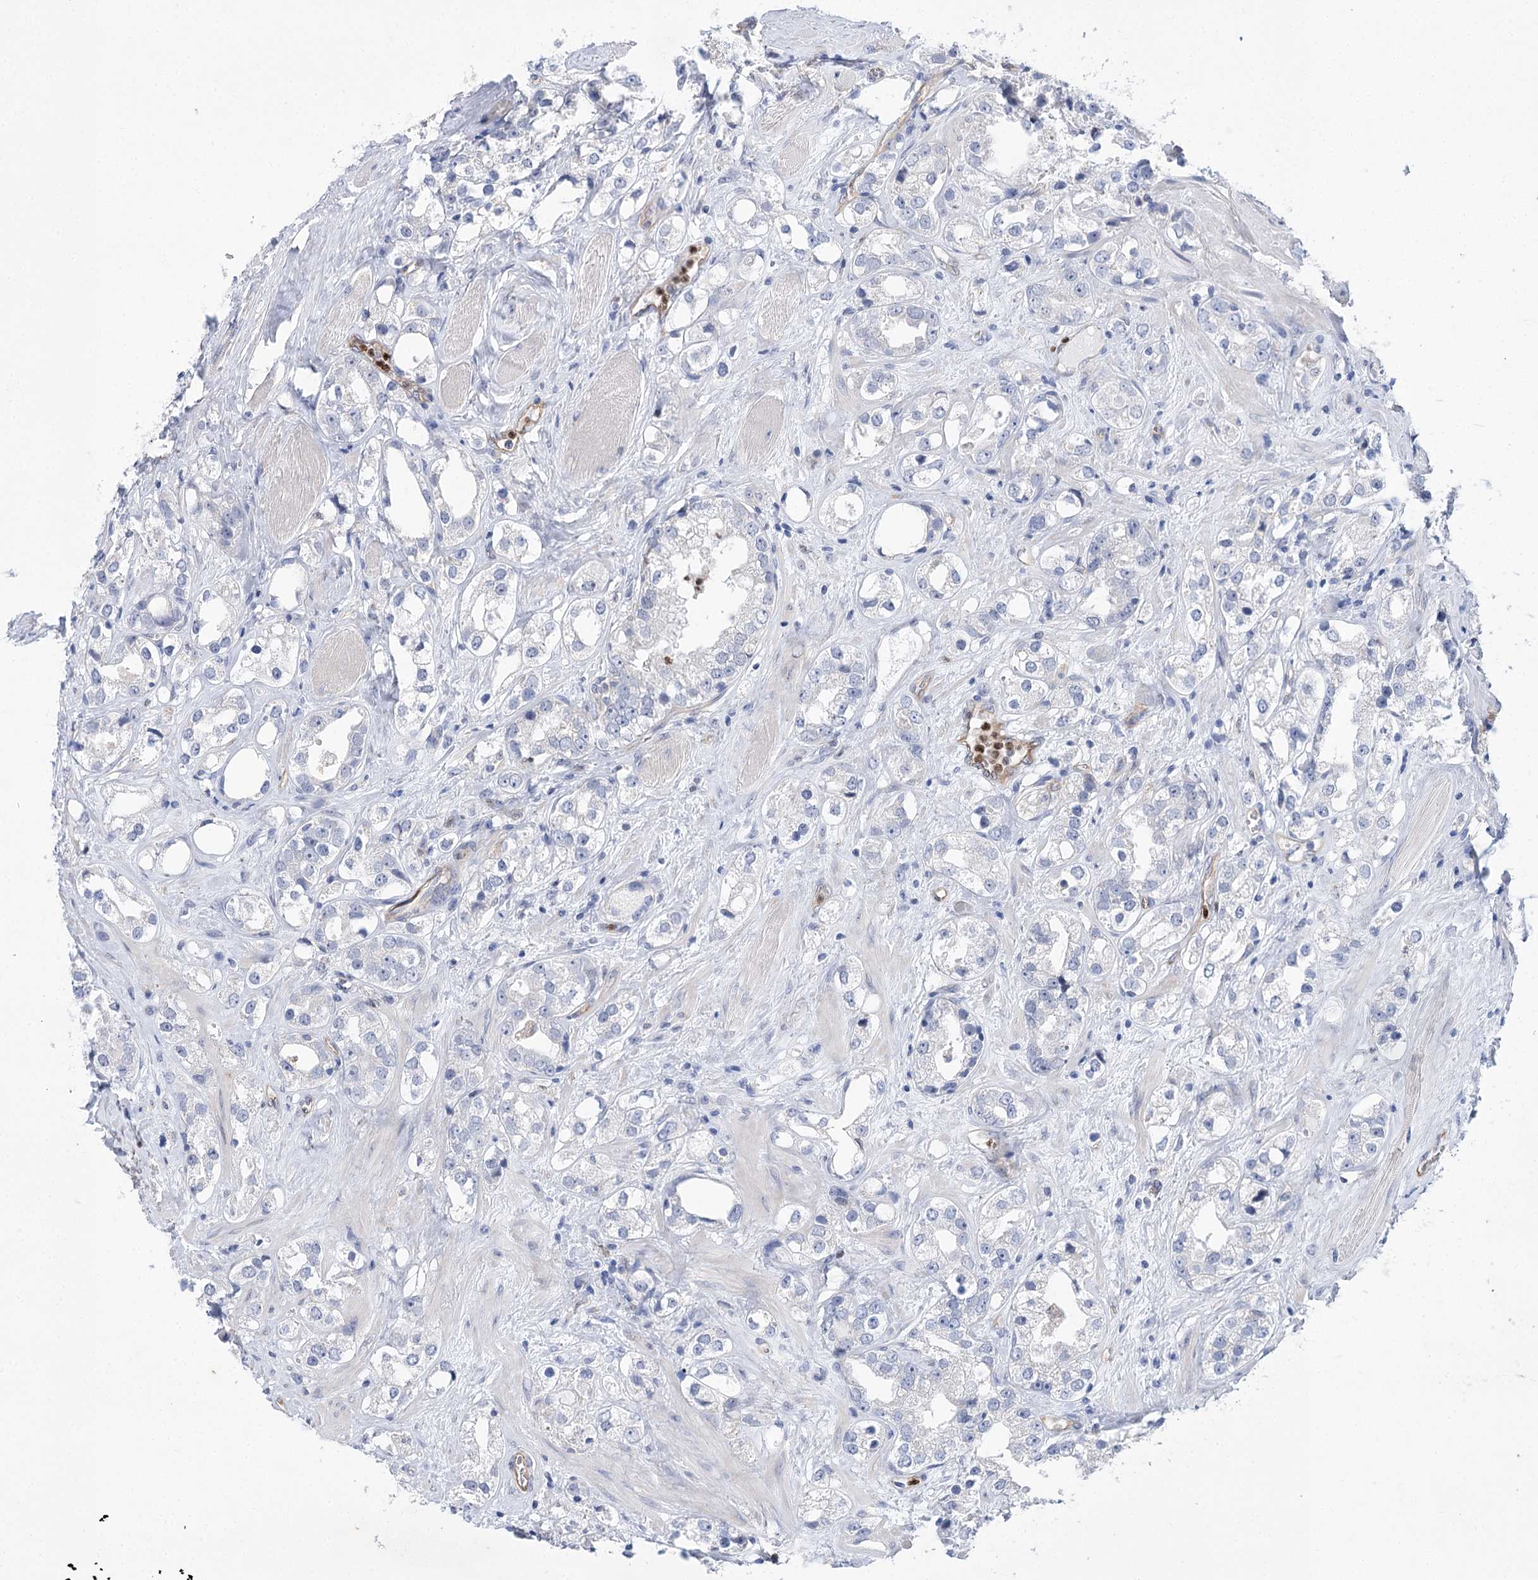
{"staining": {"intensity": "negative", "quantity": "none", "location": "none"}, "tissue": "prostate cancer", "cell_type": "Tumor cells", "image_type": "cancer", "snomed": [{"axis": "morphology", "description": "Adenocarcinoma, NOS"}, {"axis": "topography", "description": "Prostate"}], "caption": "IHC of prostate cancer (adenocarcinoma) reveals no expression in tumor cells.", "gene": "THAP6", "patient": {"sex": "male", "age": 79}}